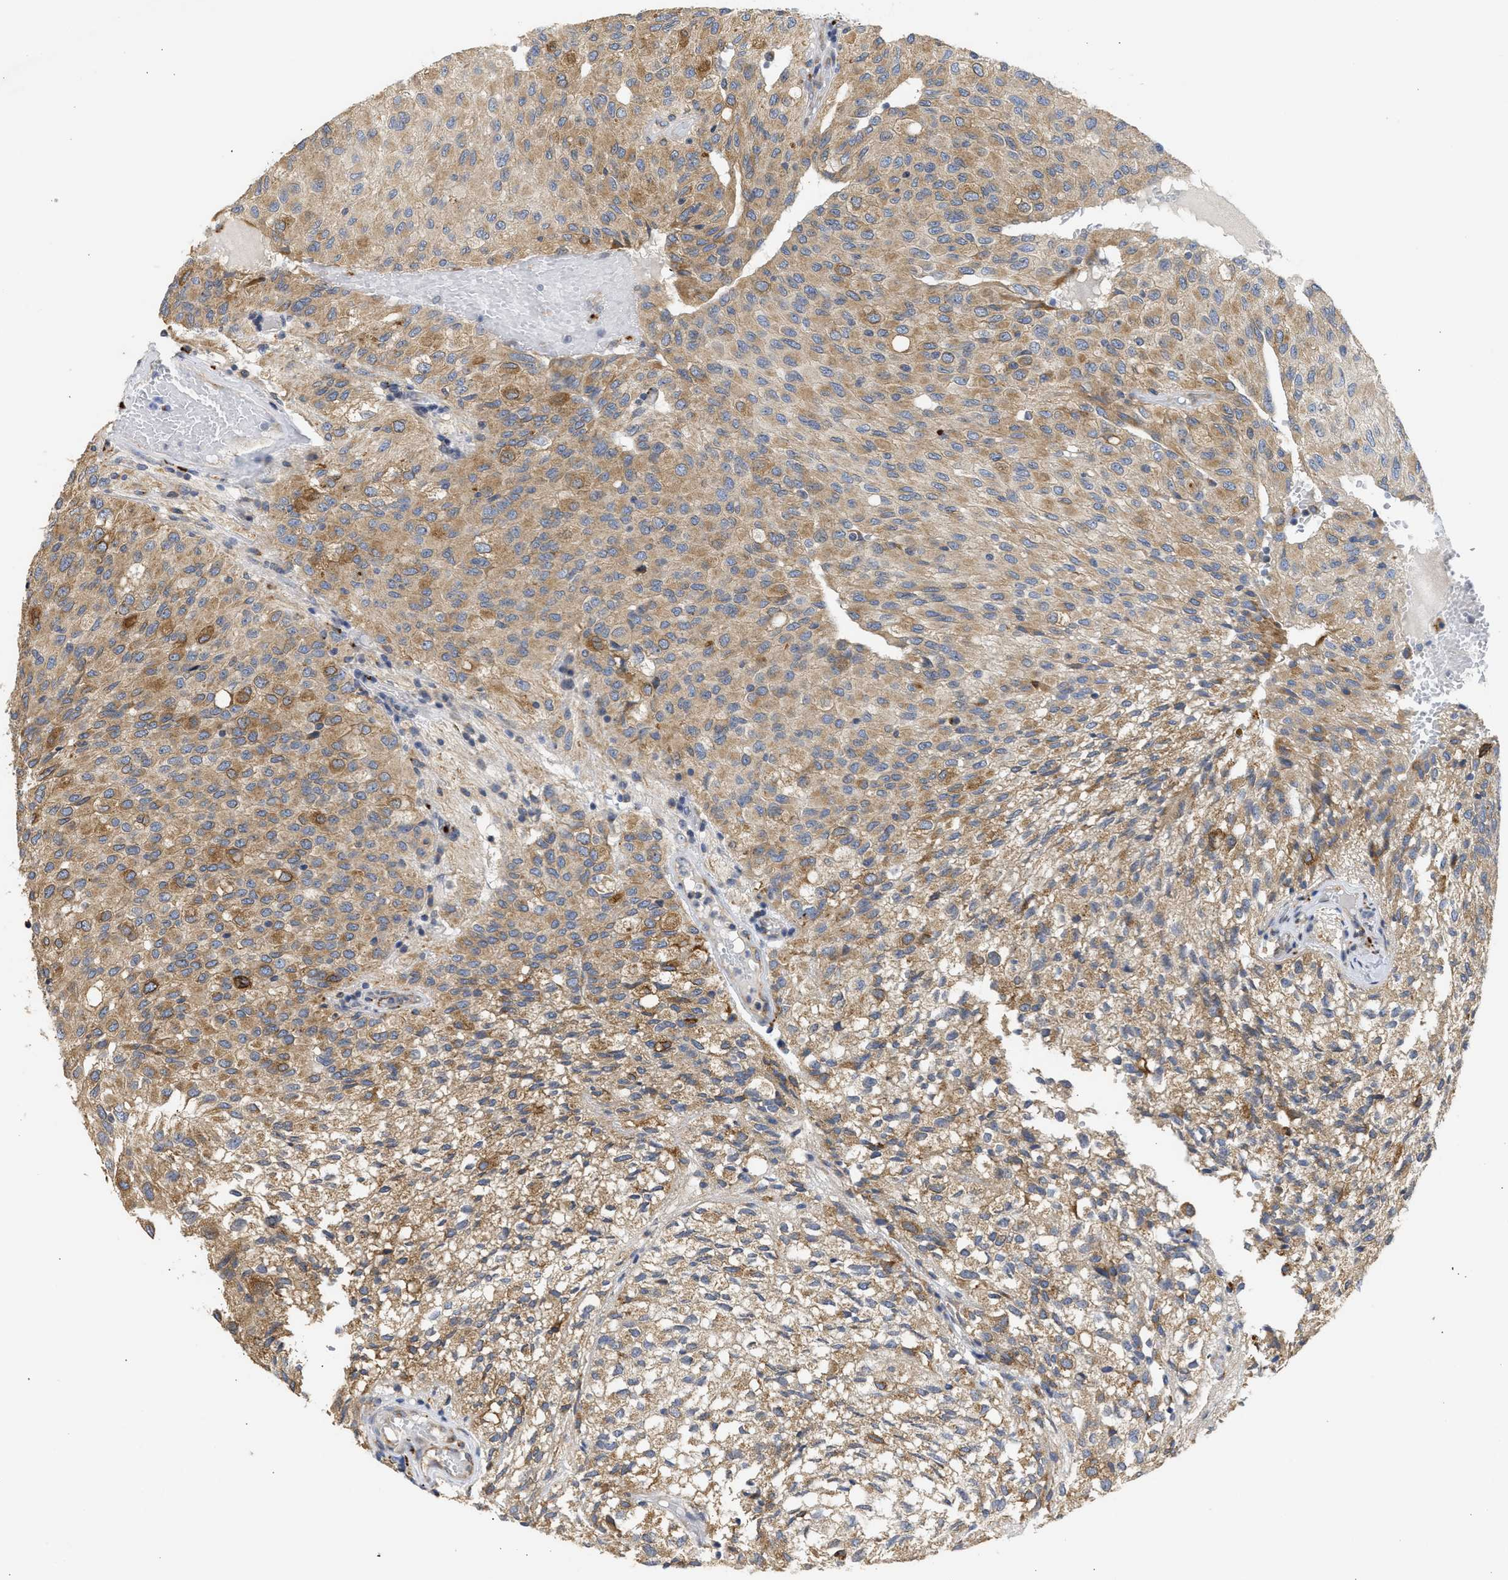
{"staining": {"intensity": "moderate", "quantity": ">75%", "location": "cytoplasmic/membranous"}, "tissue": "glioma", "cell_type": "Tumor cells", "image_type": "cancer", "snomed": [{"axis": "morphology", "description": "Glioma, malignant, High grade"}, {"axis": "topography", "description": "Brain"}], "caption": "Tumor cells exhibit medium levels of moderate cytoplasmic/membranous expression in about >75% of cells in glioma. Nuclei are stained in blue.", "gene": "TMED1", "patient": {"sex": "male", "age": 32}}